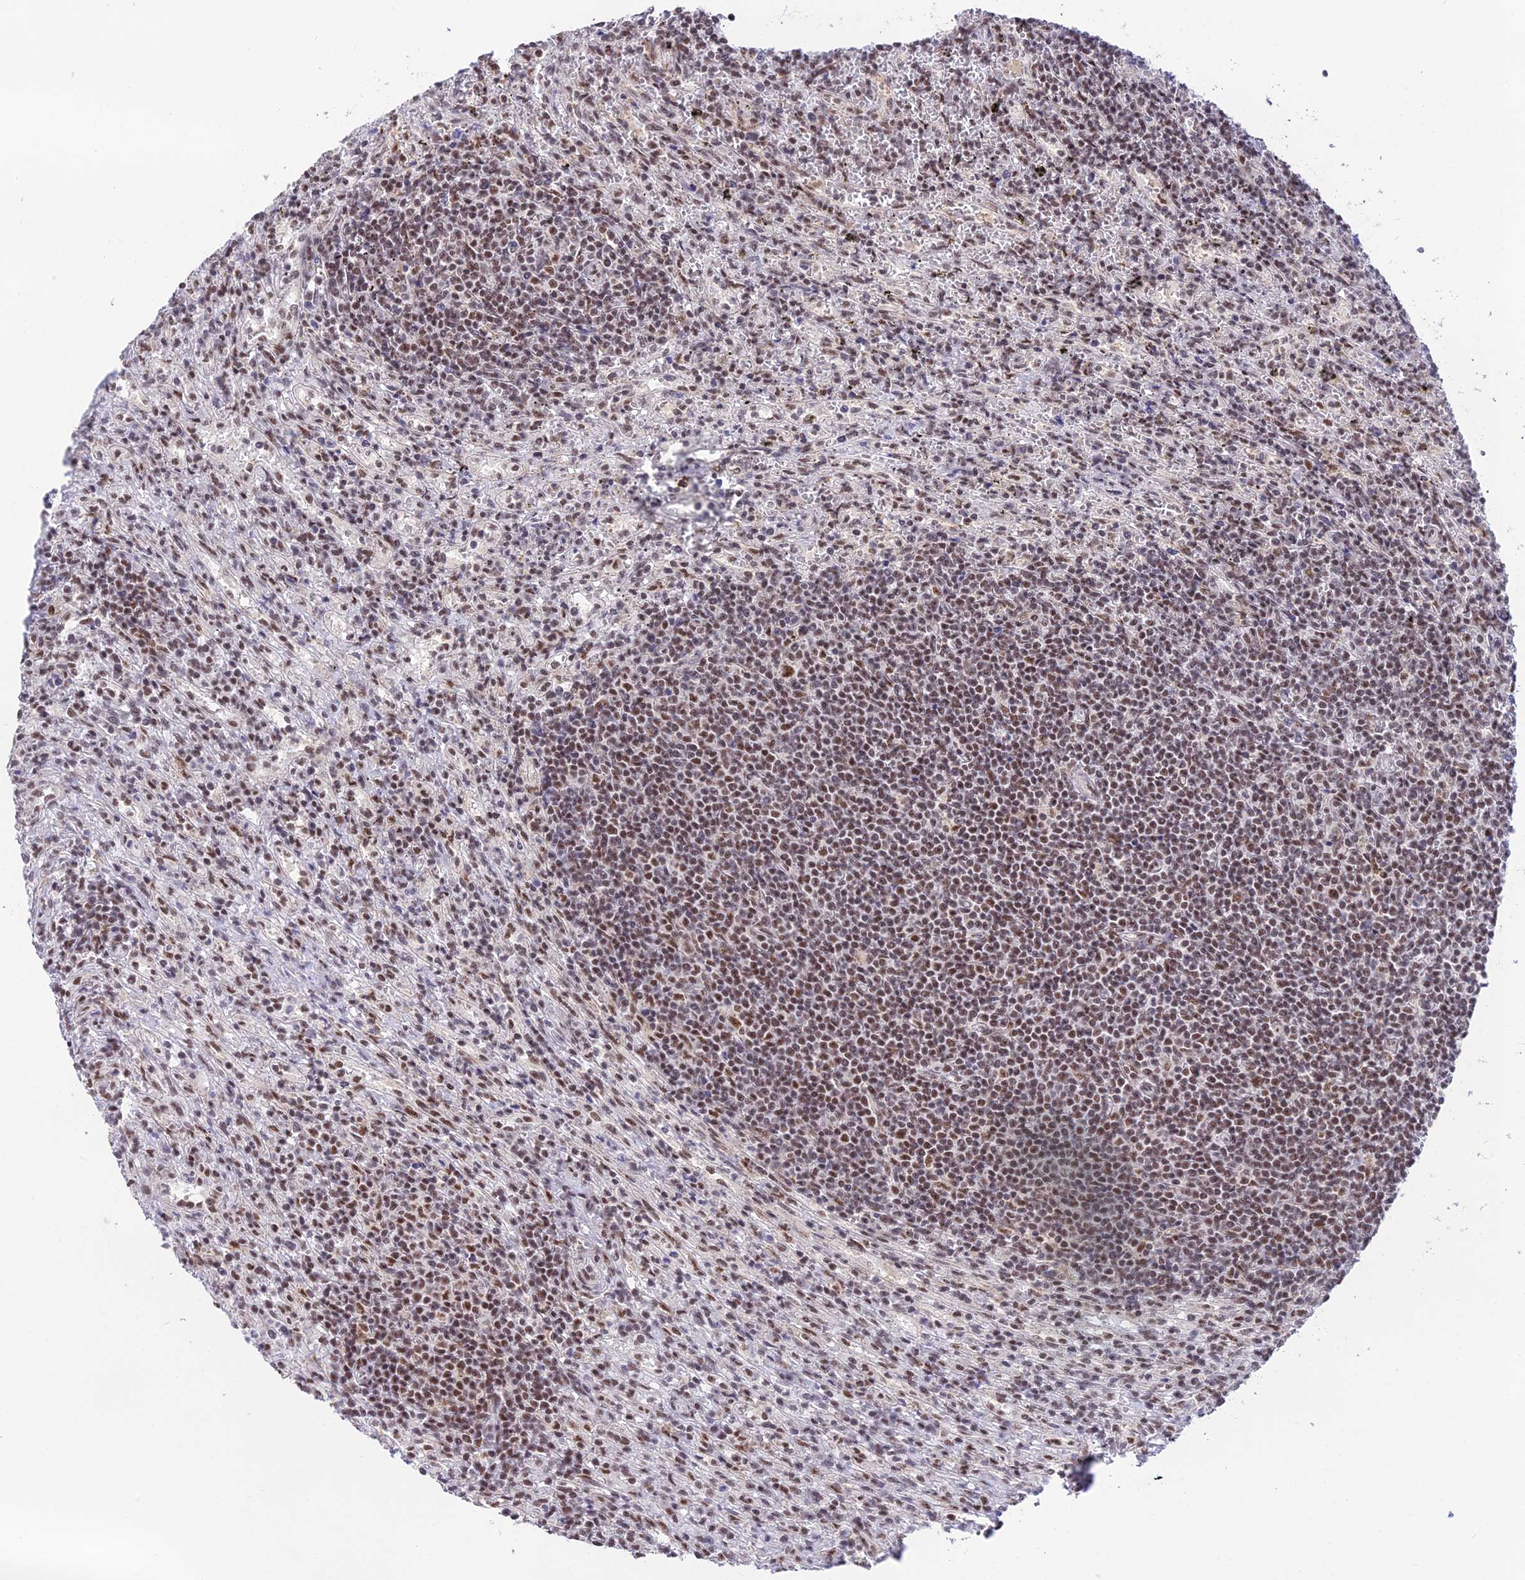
{"staining": {"intensity": "moderate", "quantity": "25%-75%", "location": "nuclear"}, "tissue": "lymphoma", "cell_type": "Tumor cells", "image_type": "cancer", "snomed": [{"axis": "morphology", "description": "Malignant lymphoma, non-Hodgkin's type, Low grade"}, {"axis": "topography", "description": "Spleen"}], "caption": "About 25%-75% of tumor cells in human lymphoma show moderate nuclear protein expression as visualized by brown immunohistochemical staining.", "gene": "THOC7", "patient": {"sex": "male", "age": 76}}